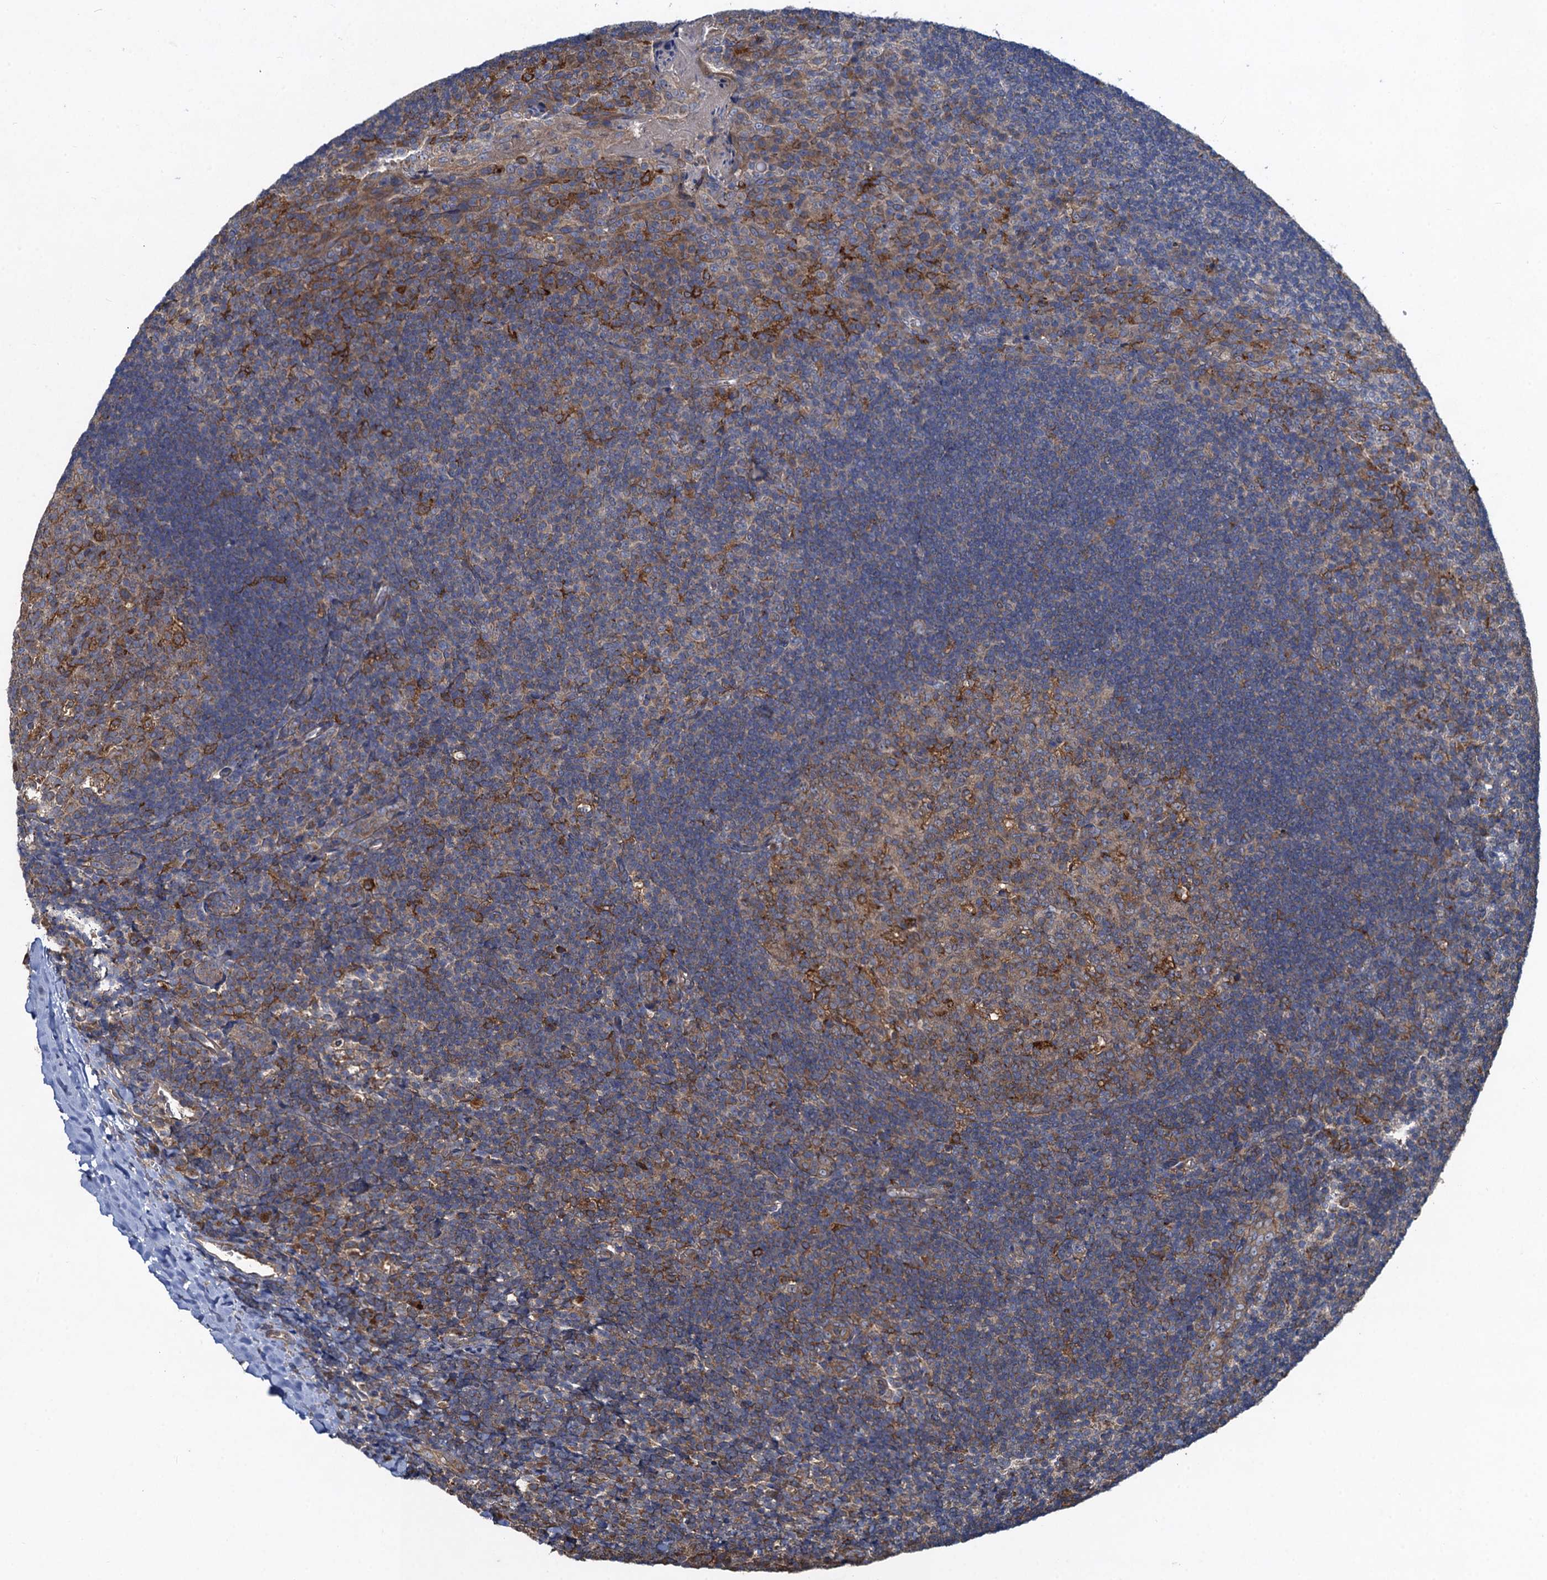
{"staining": {"intensity": "negative", "quantity": "none", "location": "none"}, "tissue": "tonsil", "cell_type": "Germinal center cells", "image_type": "normal", "snomed": [{"axis": "morphology", "description": "Normal tissue, NOS"}, {"axis": "topography", "description": "Tonsil"}], "caption": "DAB (3,3'-diaminobenzidine) immunohistochemical staining of unremarkable human tonsil reveals no significant expression in germinal center cells.", "gene": "SNAP29", "patient": {"sex": "male", "age": 17}}